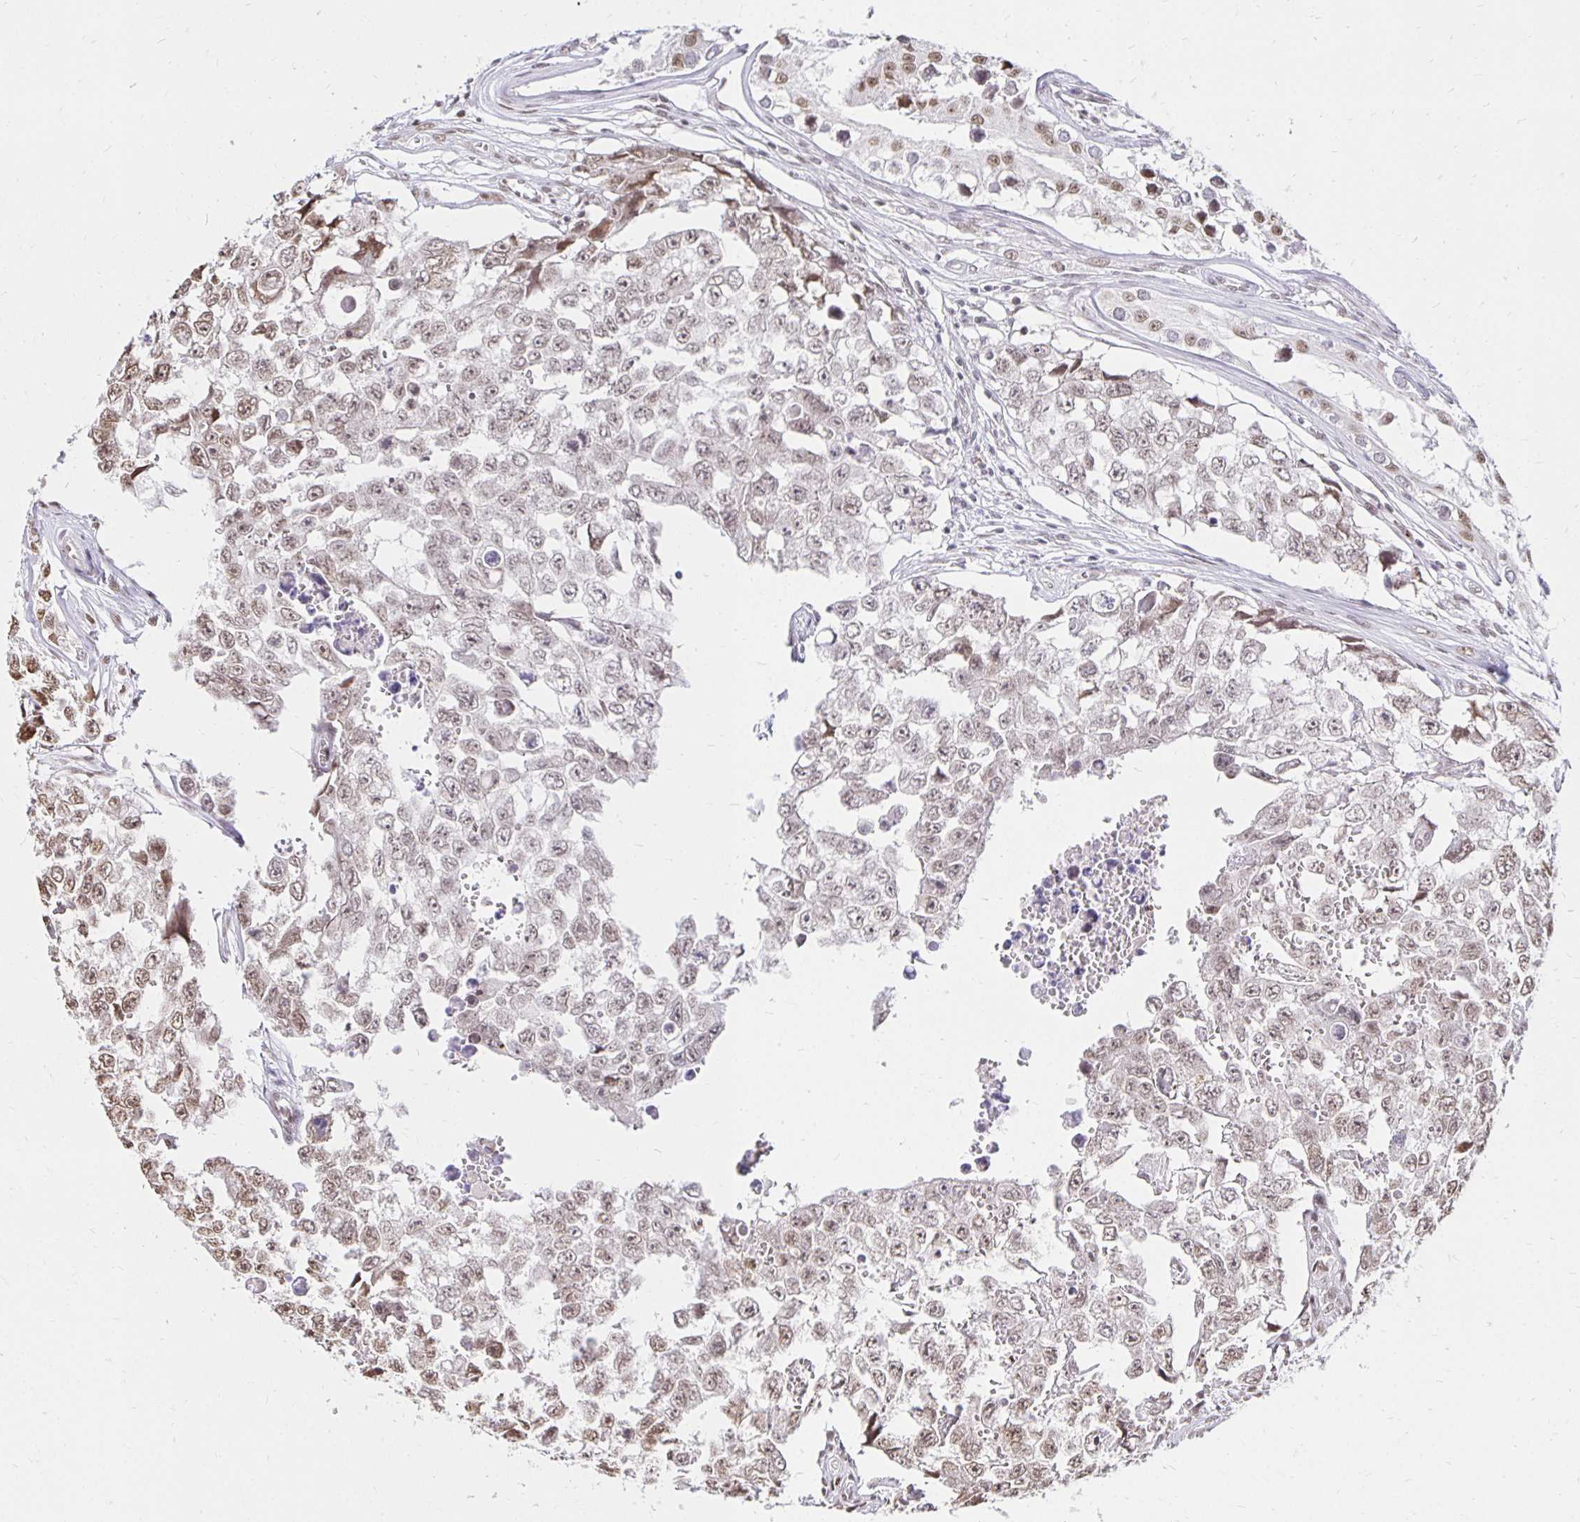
{"staining": {"intensity": "moderate", "quantity": ">75%", "location": "nuclear"}, "tissue": "testis cancer", "cell_type": "Tumor cells", "image_type": "cancer", "snomed": [{"axis": "morphology", "description": "Carcinoma, Embryonal, NOS"}, {"axis": "topography", "description": "Testis"}], "caption": "Immunohistochemistry (IHC) of human testis cancer (embryonal carcinoma) demonstrates medium levels of moderate nuclear positivity in approximately >75% of tumor cells. The staining was performed using DAB (3,3'-diaminobenzidine), with brown indicating positive protein expression. Nuclei are stained blue with hematoxylin.", "gene": "ZNF579", "patient": {"sex": "male", "age": 18}}